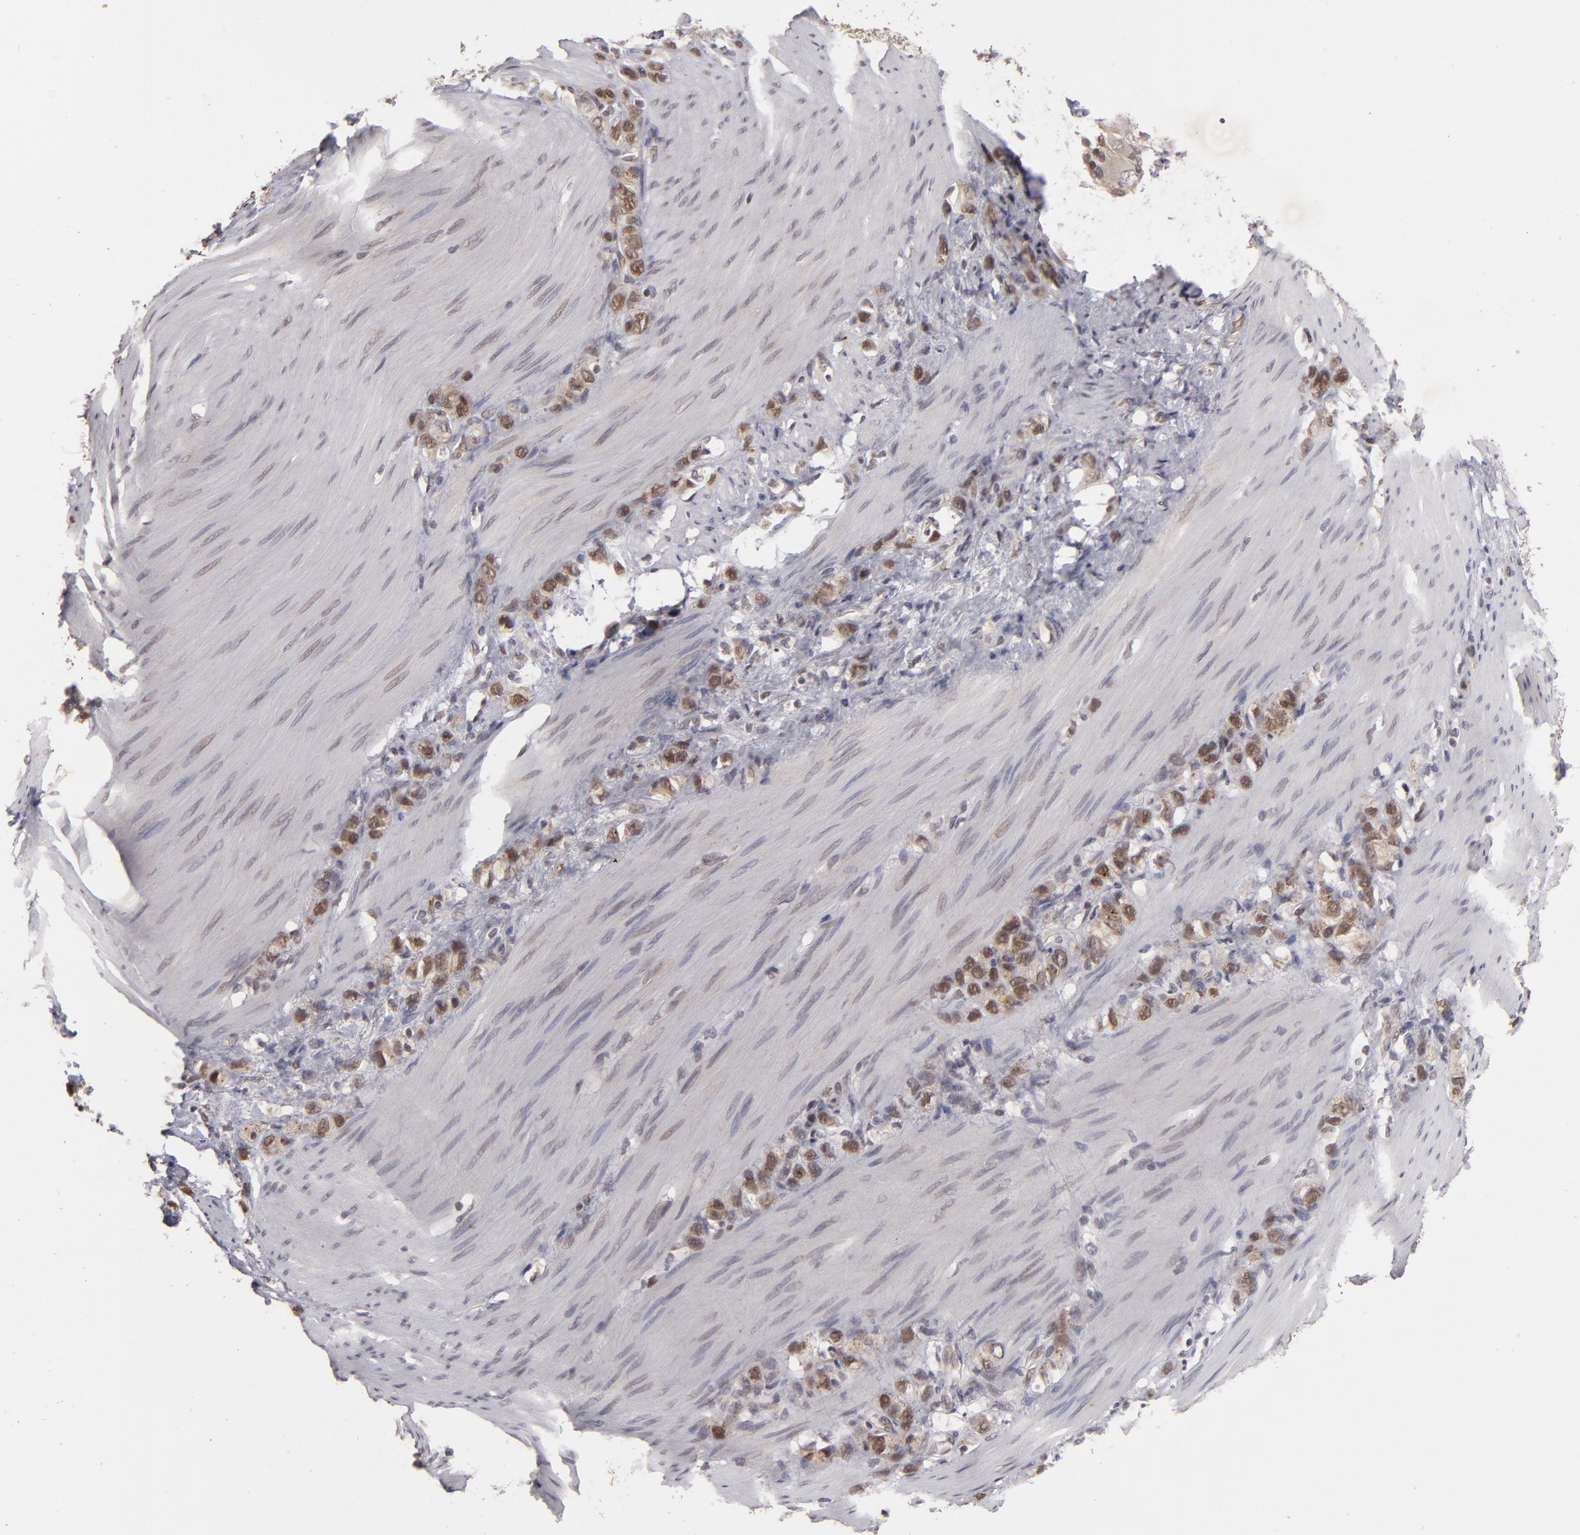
{"staining": {"intensity": "moderate", "quantity": "25%-75%", "location": "cytoplasmic/membranous"}, "tissue": "stomach cancer", "cell_type": "Tumor cells", "image_type": "cancer", "snomed": [{"axis": "morphology", "description": "Normal tissue, NOS"}, {"axis": "morphology", "description": "Adenocarcinoma, NOS"}, {"axis": "morphology", "description": "Adenocarcinoma, High grade"}, {"axis": "topography", "description": "Stomach, upper"}, {"axis": "topography", "description": "Stomach"}], "caption": "Immunohistochemical staining of adenocarcinoma (high-grade) (stomach) shows moderate cytoplasmic/membranous protein expression in about 25%-75% of tumor cells.", "gene": "DFFA", "patient": {"sex": "female", "age": 65}}